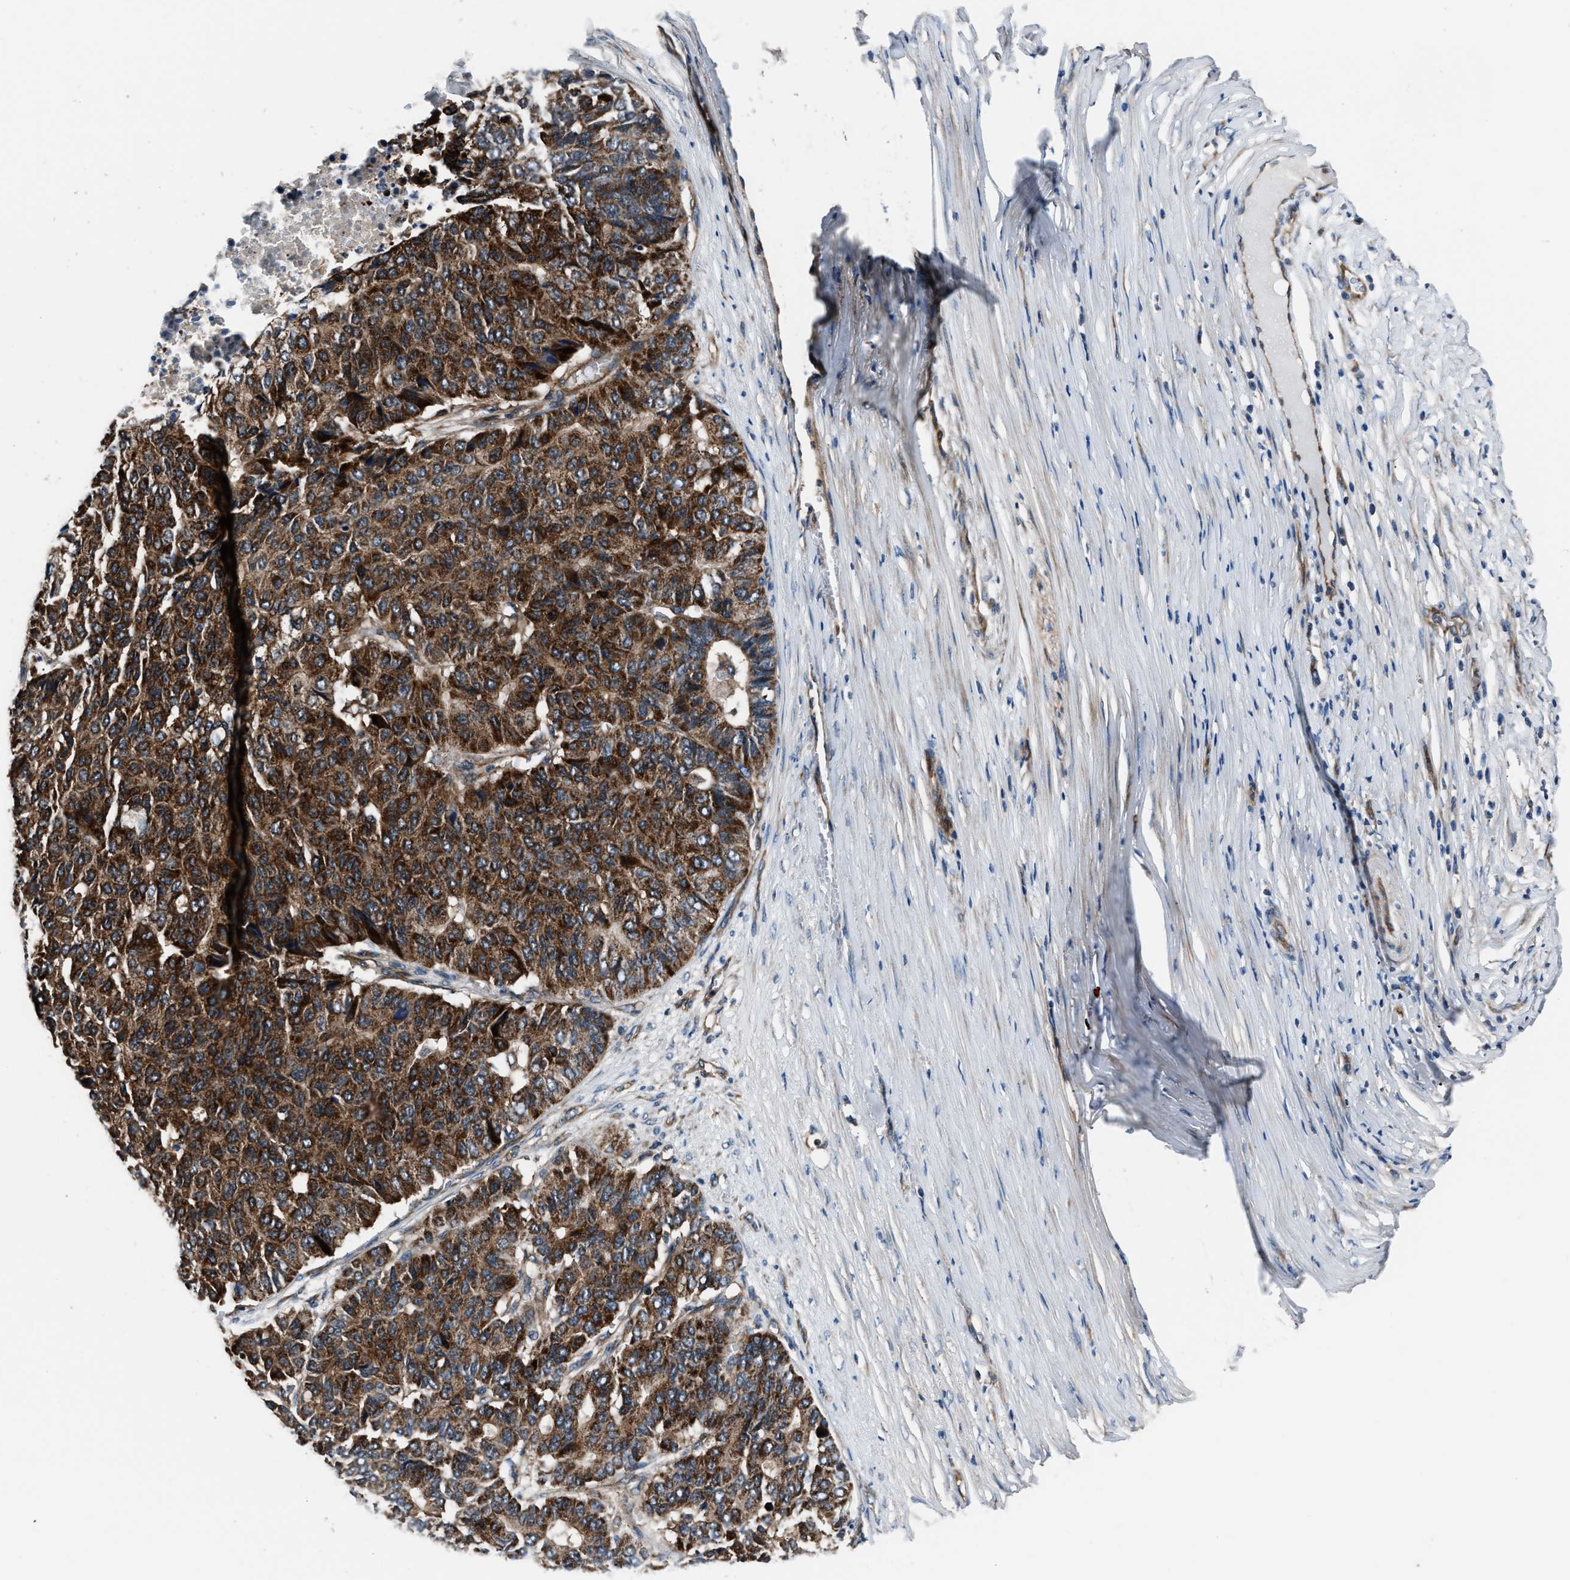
{"staining": {"intensity": "strong", "quantity": ">75%", "location": "cytoplasmic/membranous"}, "tissue": "pancreatic cancer", "cell_type": "Tumor cells", "image_type": "cancer", "snomed": [{"axis": "morphology", "description": "Adenocarcinoma, NOS"}, {"axis": "topography", "description": "Pancreas"}], "caption": "Approximately >75% of tumor cells in human adenocarcinoma (pancreatic) reveal strong cytoplasmic/membranous protein expression as visualized by brown immunohistochemical staining.", "gene": "GGCT", "patient": {"sex": "male", "age": 50}}